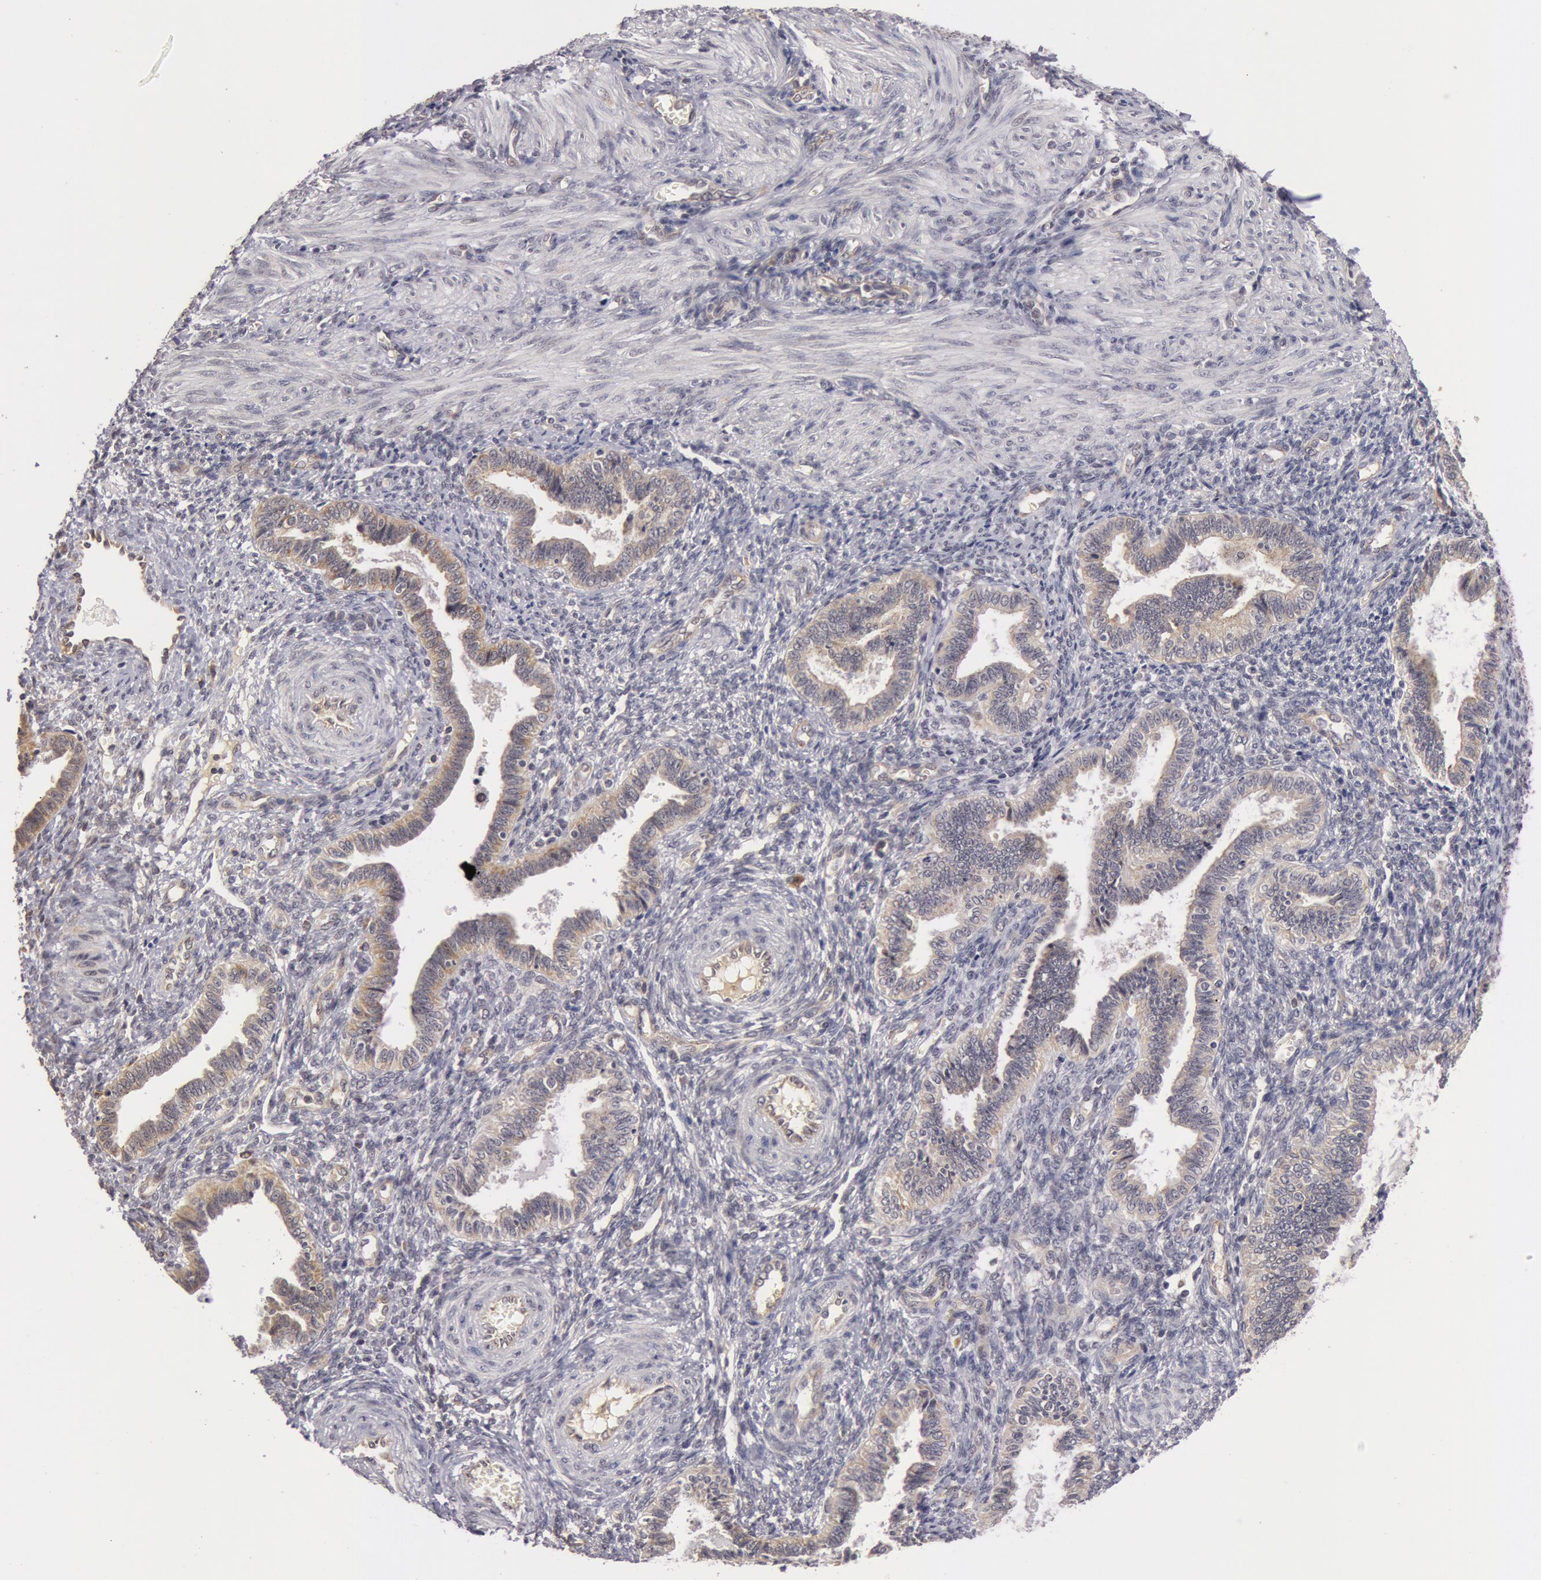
{"staining": {"intensity": "negative", "quantity": "none", "location": "none"}, "tissue": "endometrium", "cell_type": "Cells in endometrial stroma", "image_type": "normal", "snomed": [{"axis": "morphology", "description": "Normal tissue, NOS"}, {"axis": "topography", "description": "Endometrium"}], "caption": "Protein analysis of benign endometrium reveals no significant expression in cells in endometrial stroma. (DAB (3,3'-diaminobenzidine) immunohistochemistry (IHC) with hematoxylin counter stain).", "gene": "SYTL4", "patient": {"sex": "female", "age": 36}}